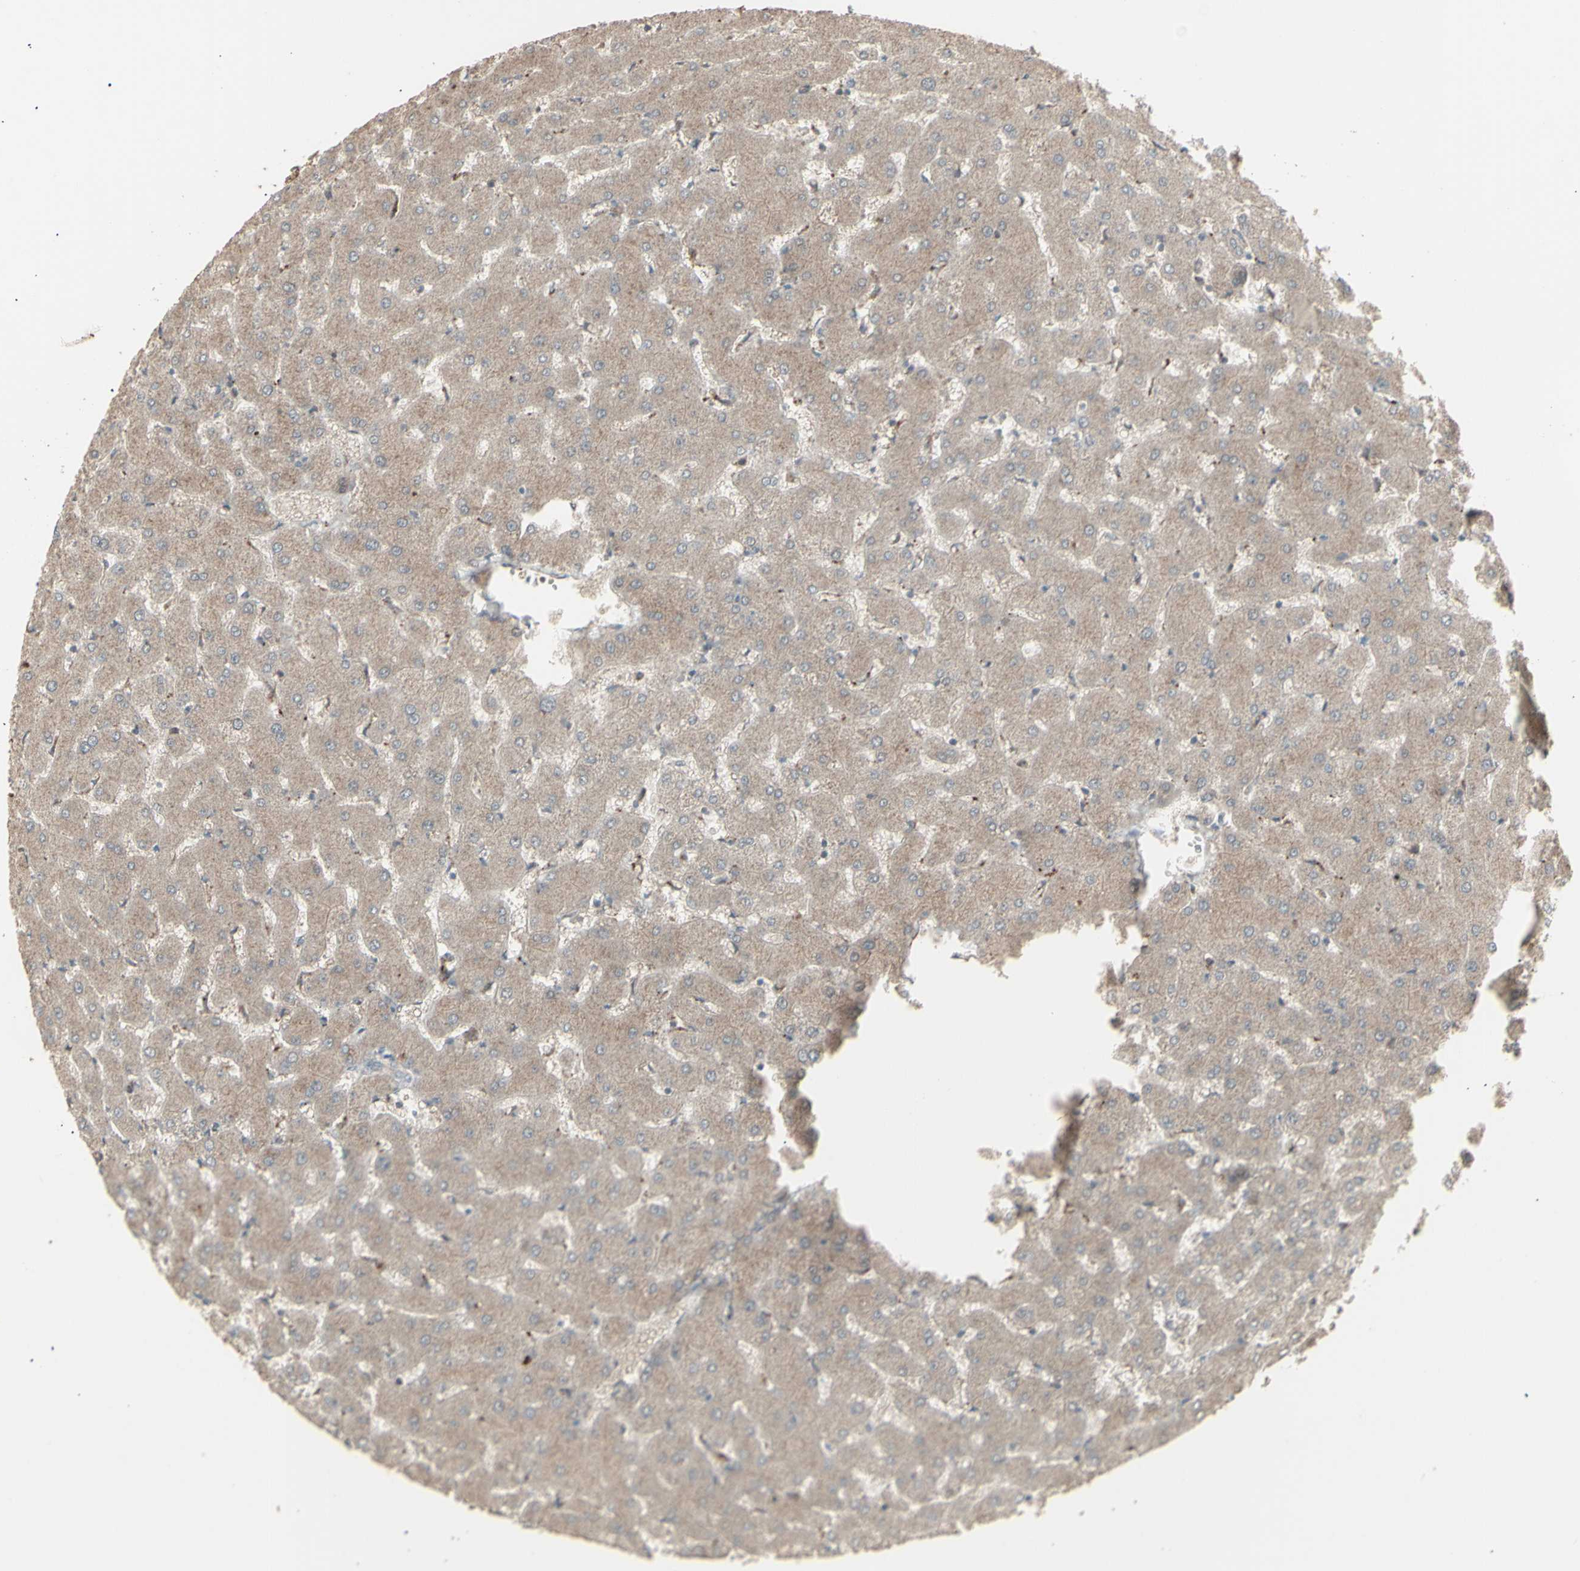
{"staining": {"intensity": "weak", "quantity": "<25%", "location": "cytoplasmic/membranous"}, "tissue": "liver", "cell_type": "Cholangiocytes", "image_type": "normal", "snomed": [{"axis": "morphology", "description": "Normal tissue, NOS"}, {"axis": "topography", "description": "Liver"}], "caption": "Immunohistochemistry (IHC) photomicrograph of unremarkable liver: liver stained with DAB shows no significant protein expression in cholangiocytes.", "gene": "RNASEL", "patient": {"sex": "female", "age": 63}}